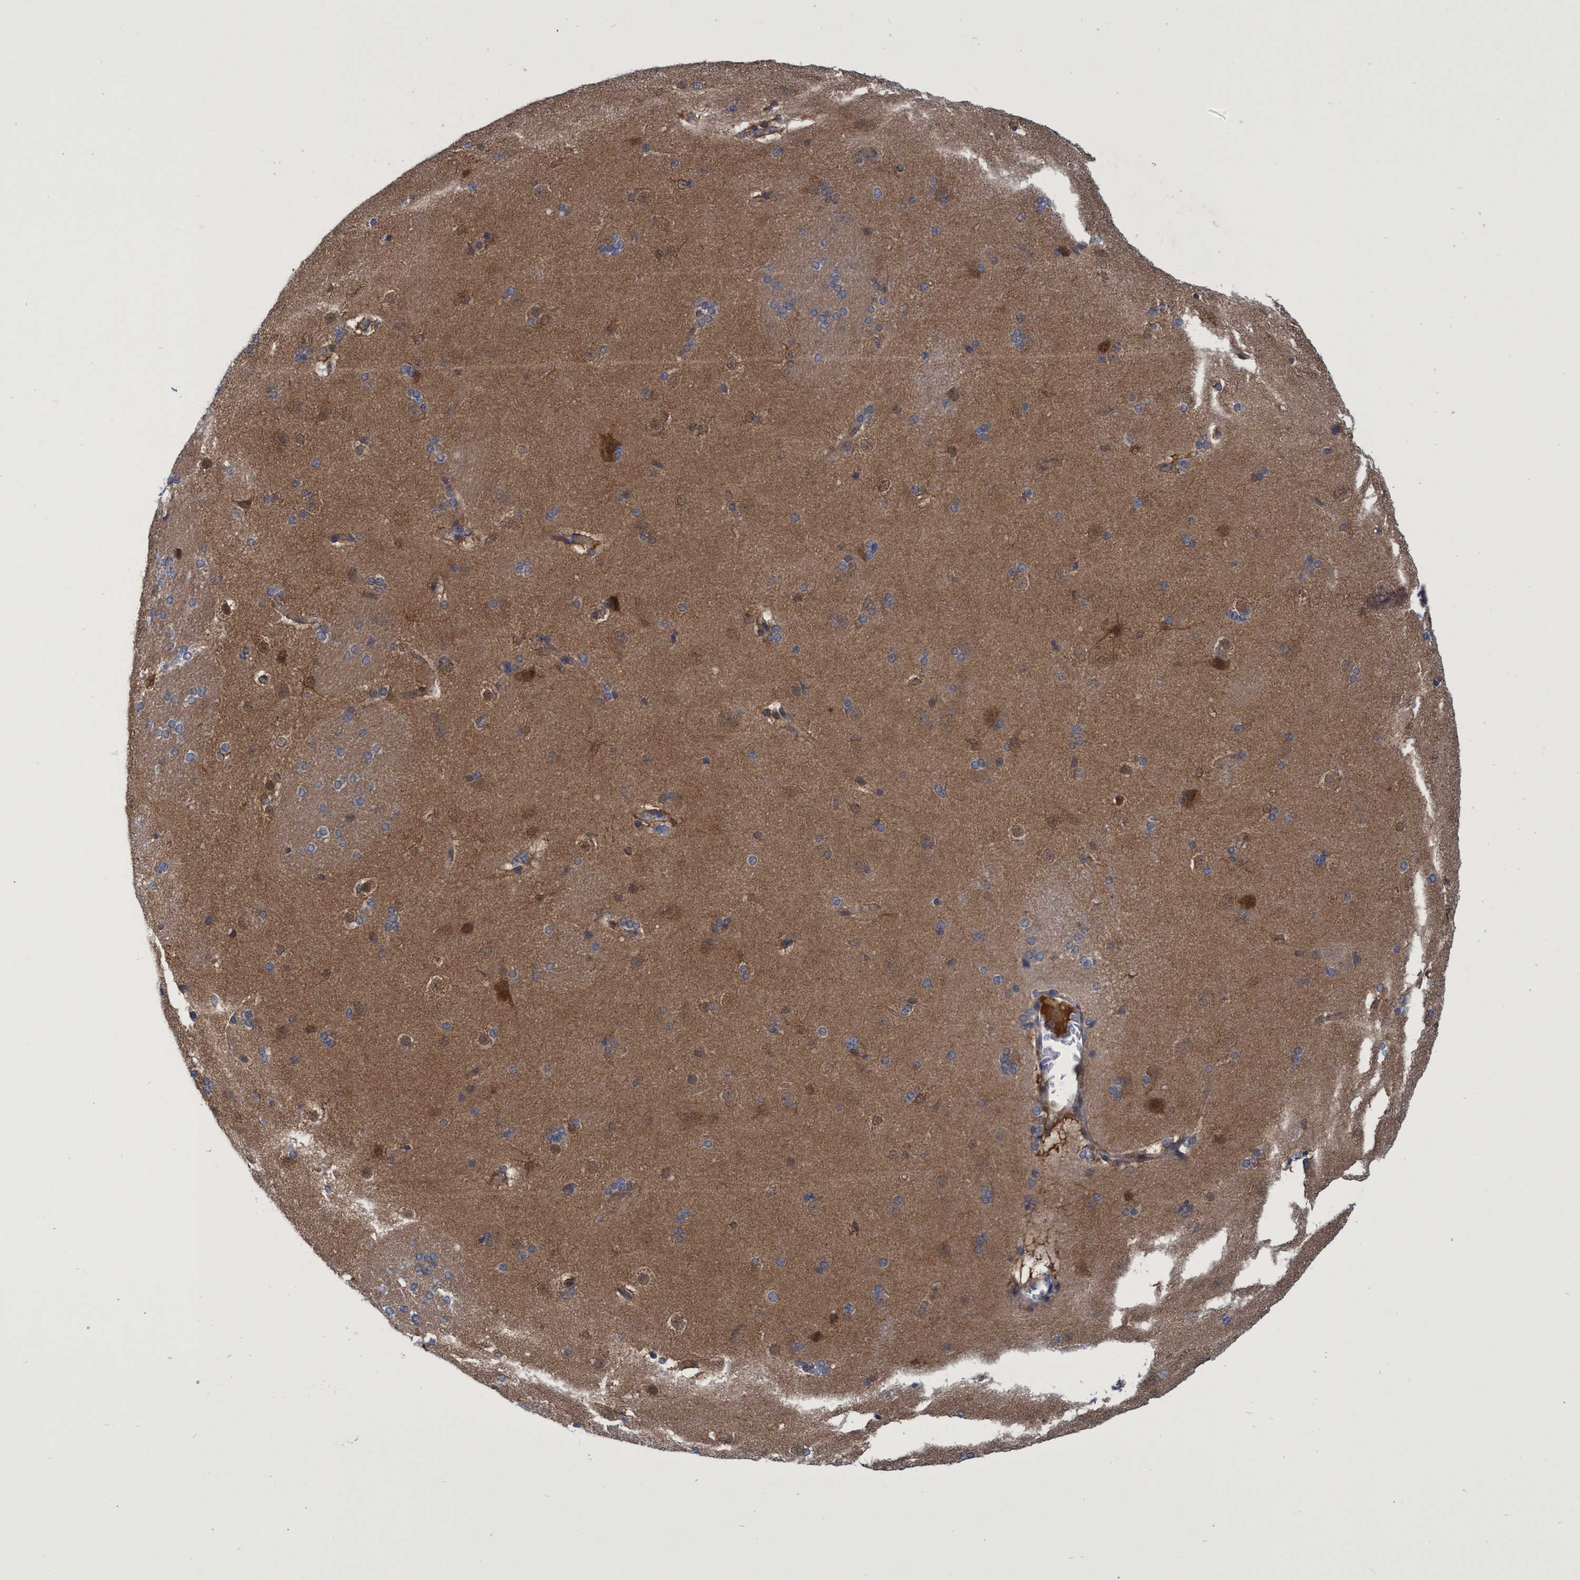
{"staining": {"intensity": "moderate", "quantity": "<25%", "location": "cytoplasmic/membranous"}, "tissue": "caudate", "cell_type": "Glial cells", "image_type": "normal", "snomed": [{"axis": "morphology", "description": "Normal tissue, NOS"}, {"axis": "topography", "description": "Lateral ventricle wall"}], "caption": "The micrograph demonstrates a brown stain indicating the presence of a protein in the cytoplasmic/membranous of glial cells in caudate. Ihc stains the protein of interest in brown and the nuclei are stained blue.", "gene": "PNPO", "patient": {"sex": "female", "age": 19}}